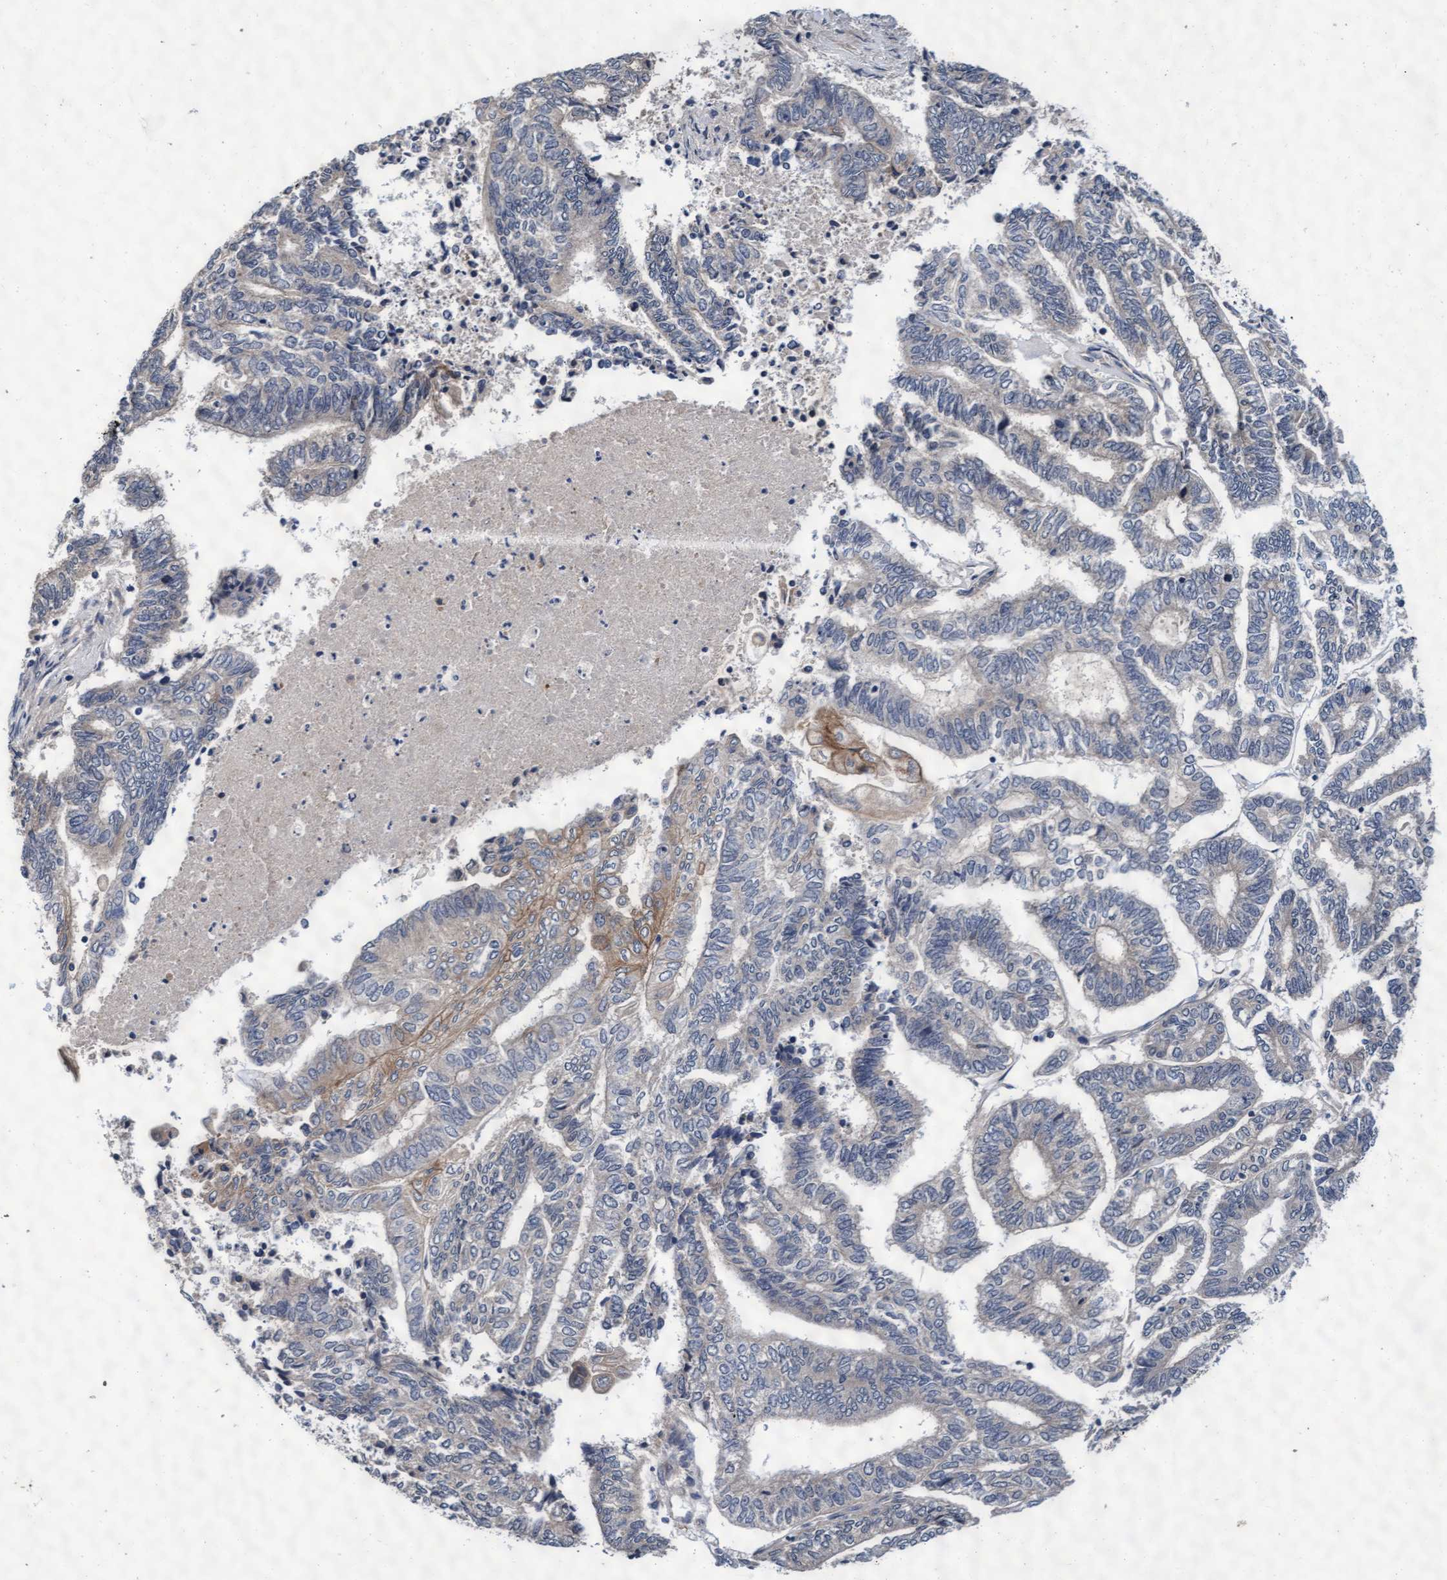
{"staining": {"intensity": "negative", "quantity": "none", "location": "none"}, "tissue": "endometrial cancer", "cell_type": "Tumor cells", "image_type": "cancer", "snomed": [{"axis": "morphology", "description": "Adenocarcinoma, NOS"}, {"axis": "topography", "description": "Uterus"}, {"axis": "topography", "description": "Endometrium"}], "caption": "This histopathology image is of endometrial cancer stained with immunohistochemistry (IHC) to label a protein in brown with the nuclei are counter-stained blue. There is no positivity in tumor cells.", "gene": "EFCAB13", "patient": {"sex": "female", "age": 70}}